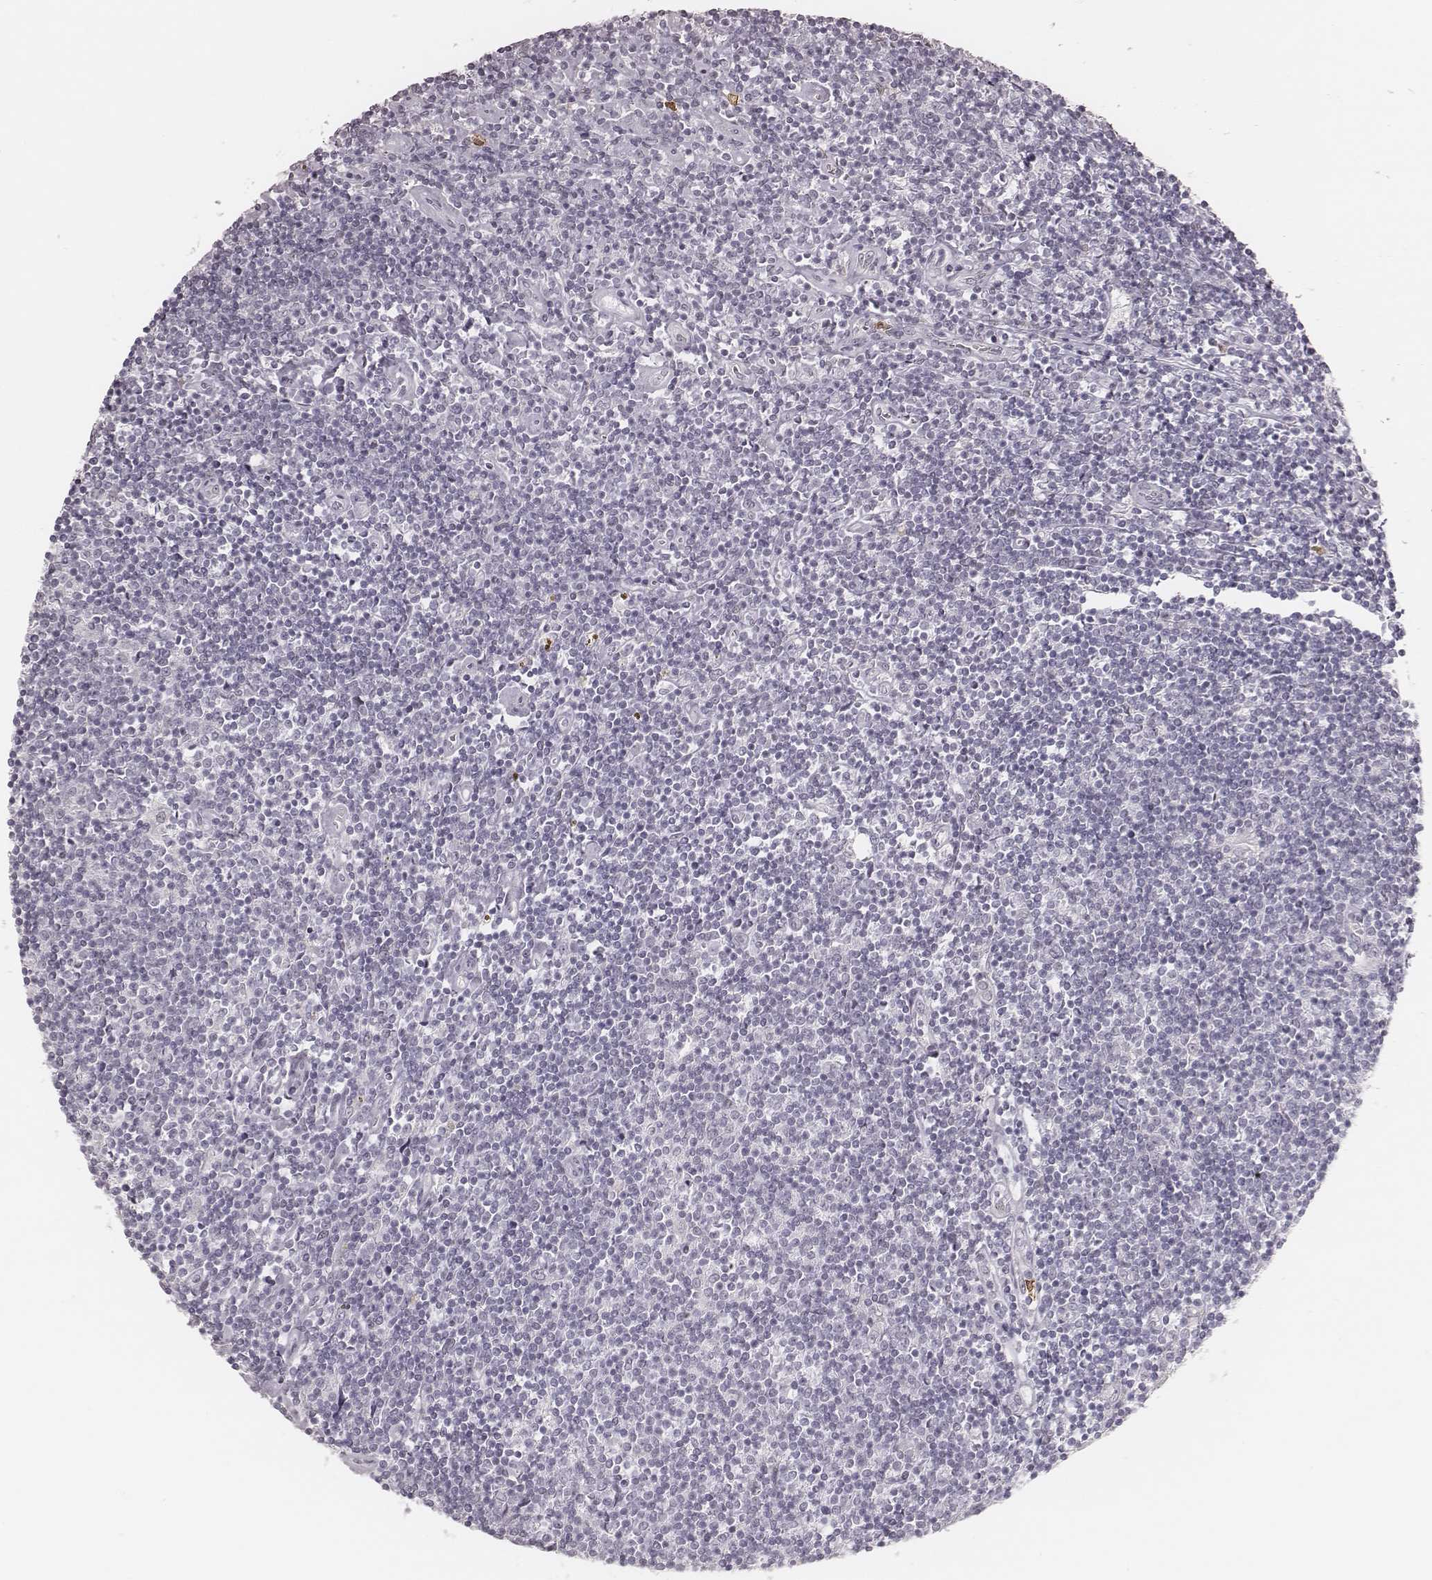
{"staining": {"intensity": "negative", "quantity": "none", "location": "none"}, "tissue": "lymphoma", "cell_type": "Tumor cells", "image_type": "cancer", "snomed": [{"axis": "morphology", "description": "Hodgkin's disease, NOS"}, {"axis": "topography", "description": "Lymph node"}], "caption": "Protein analysis of lymphoma exhibits no significant staining in tumor cells.", "gene": "KITLG", "patient": {"sex": "male", "age": 40}}